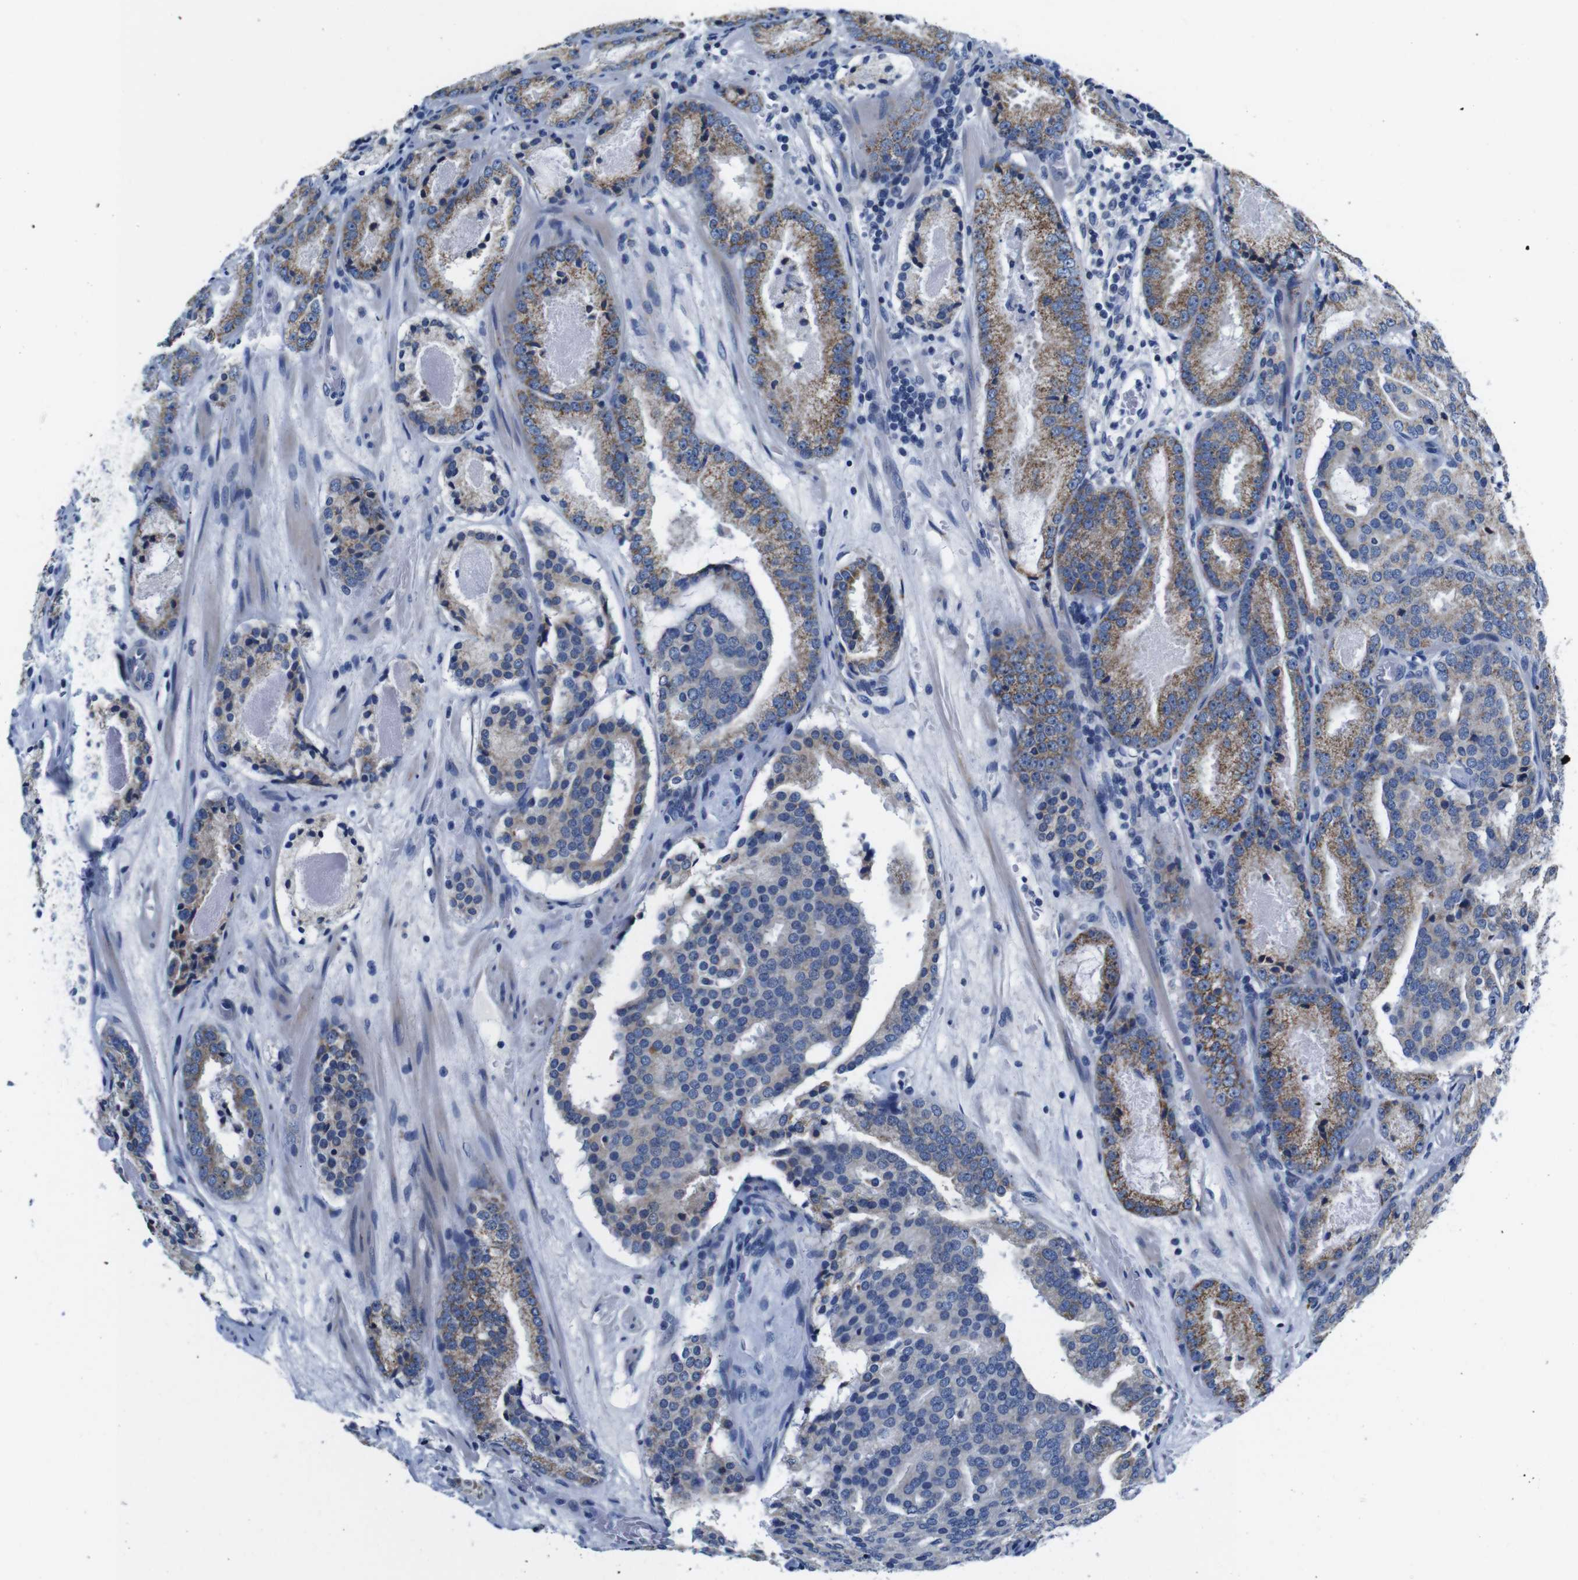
{"staining": {"intensity": "moderate", "quantity": "25%-75%", "location": "cytoplasmic/membranous"}, "tissue": "prostate cancer", "cell_type": "Tumor cells", "image_type": "cancer", "snomed": [{"axis": "morphology", "description": "Adenocarcinoma, Low grade"}, {"axis": "topography", "description": "Prostate"}], "caption": "A high-resolution histopathology image shows IHC staining of low-grade adenocarcinoma (prostate), which shows moderate cytoplasmic/membranous expression in approximately 25%-75% of tumor cells. (Stains: DAB in brown, nuclei in blue, Microscopy: brightfield microscopy at high magnification).", "gene": "SNX19", "patient": {"sex": "male", "age": 69}}